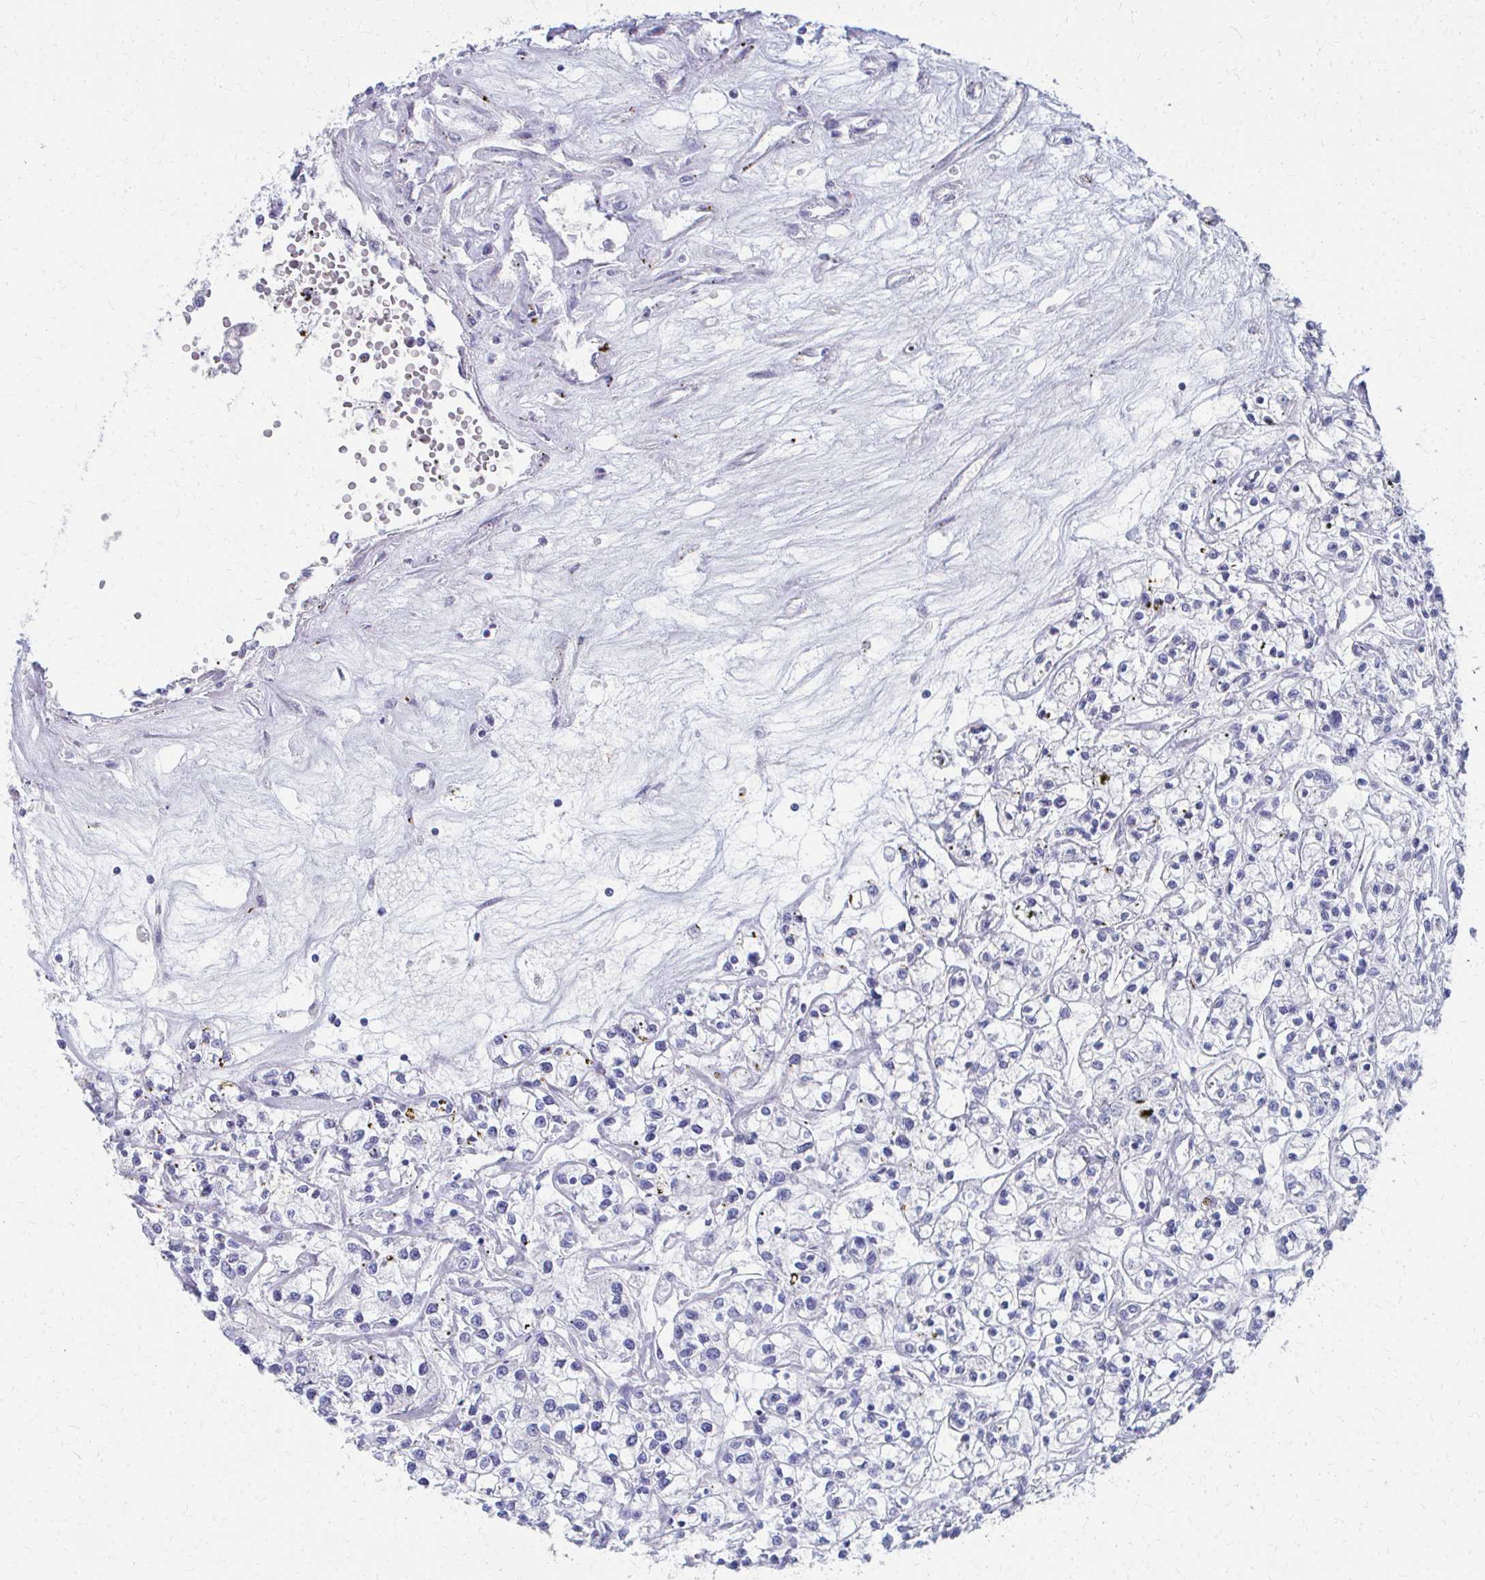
{"staining": {"intensity": "negative", "quantity": "none", "location": "none"}, "tissue": "renal cancer", "cell_type": "Tumor cells", "image_type": "cancer", "snomed": [{"axis": "morphology", "description": "Adenocarcinoma, NOS"}, {"axis": "topography", "description": "Kidney"}], "caption": "An immunohistochemistry (IHC) photomicrograph of adenocarcinoma (renal) is shown. There is no staining in tumor cells of adenocarcinoma (renal). (DAB immunohistochemistry with hematoxylin counter stain).", "gene": "MS4A2", "patient": {"sex": "female", "age": 59}}